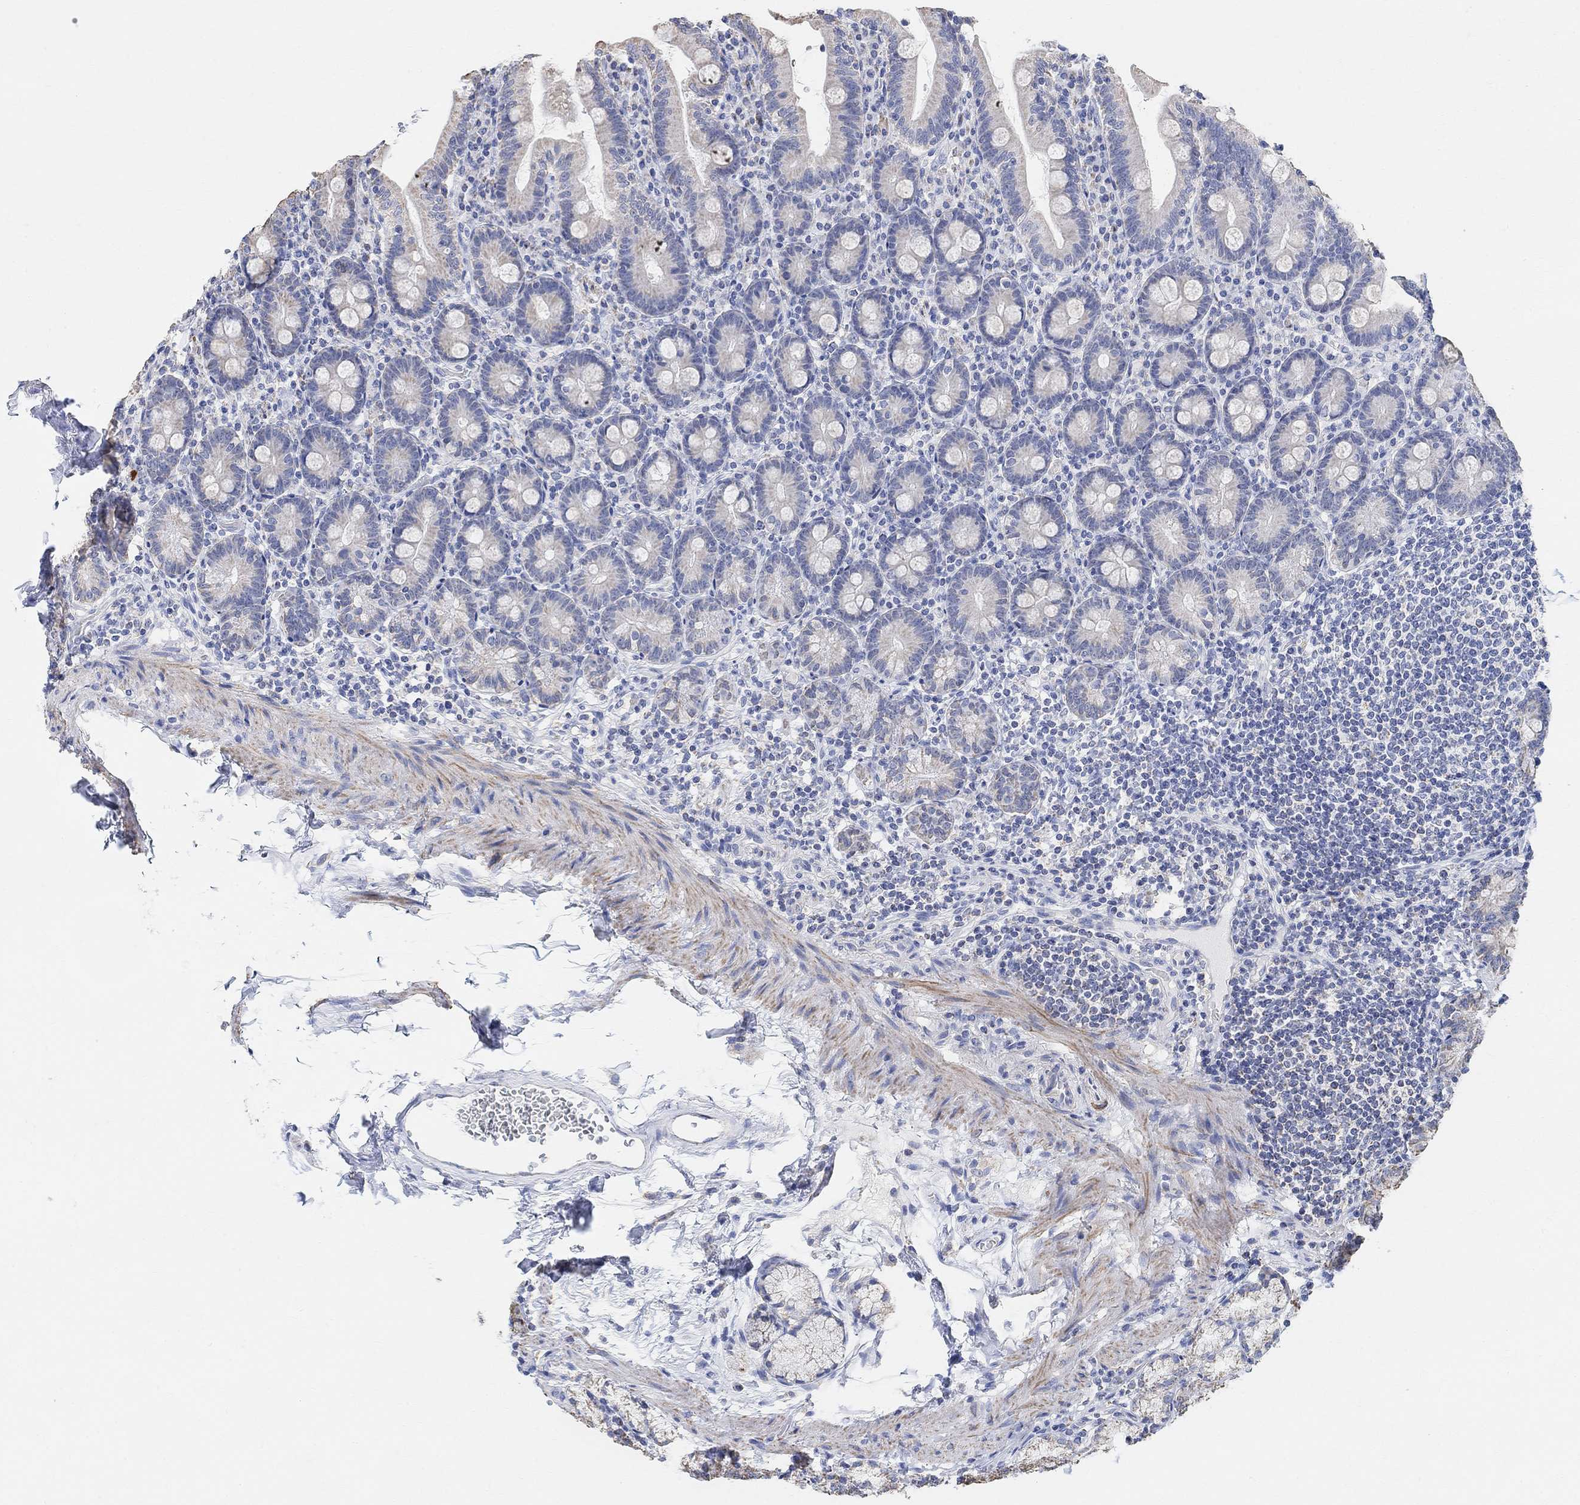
{"staining": {"intensity": "negative", "quantity": "none", "location": "none"}, "tissue": "duodenum", "cell_type": "Glandular cells", "image_type": "normal", "snomed": [{"axis": "morphology", "description": "Normal tissue, NOS"}, {"axis": "topography", "description": "Duodenum"}], "caption": "The immunohistochemistry (IHC) micrograph has no significant expression in glandular cells of duodenum.", "gene": "SYT12", "patient": {"sex": "female", "age": 67}}